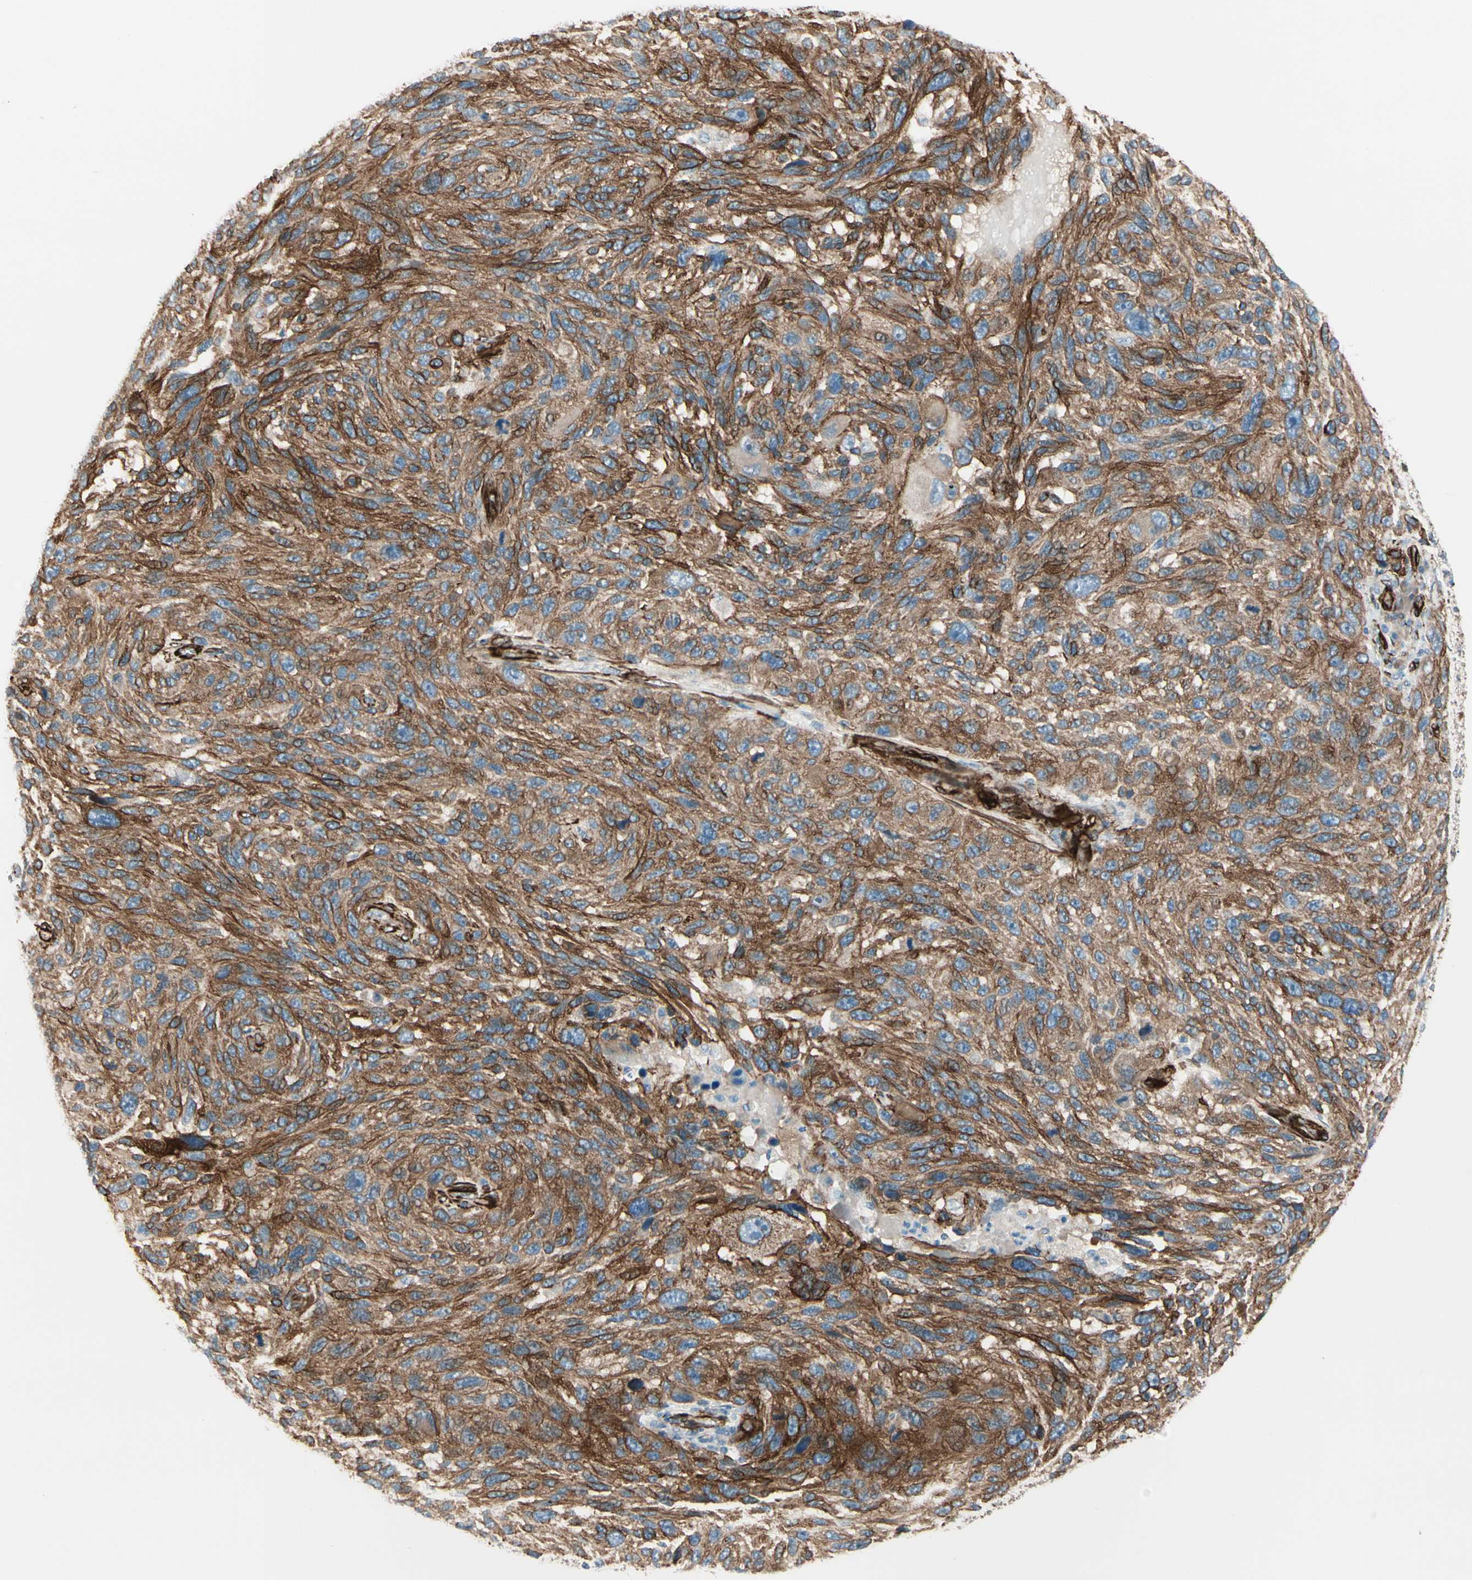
{"staining": {"intensity": "strong", "quantity": ">75%", "location": "cytoplasmic/membranous"}, "tissue": "melanoma", "cell_type": "Tumor cells", "image_type": "cancer", "snomed": [{"axis": "morphology", "description": "Malignant melanoma, NOS"}, {"axis": "topography", "description": "Skin"}], "caption": "A brown stain highlights strong cytoplasmic/membranous positivity of a protein in melanoma tumor cells.", "gene": "CALD1", "patient": {"sex": "male", "age": 53}}